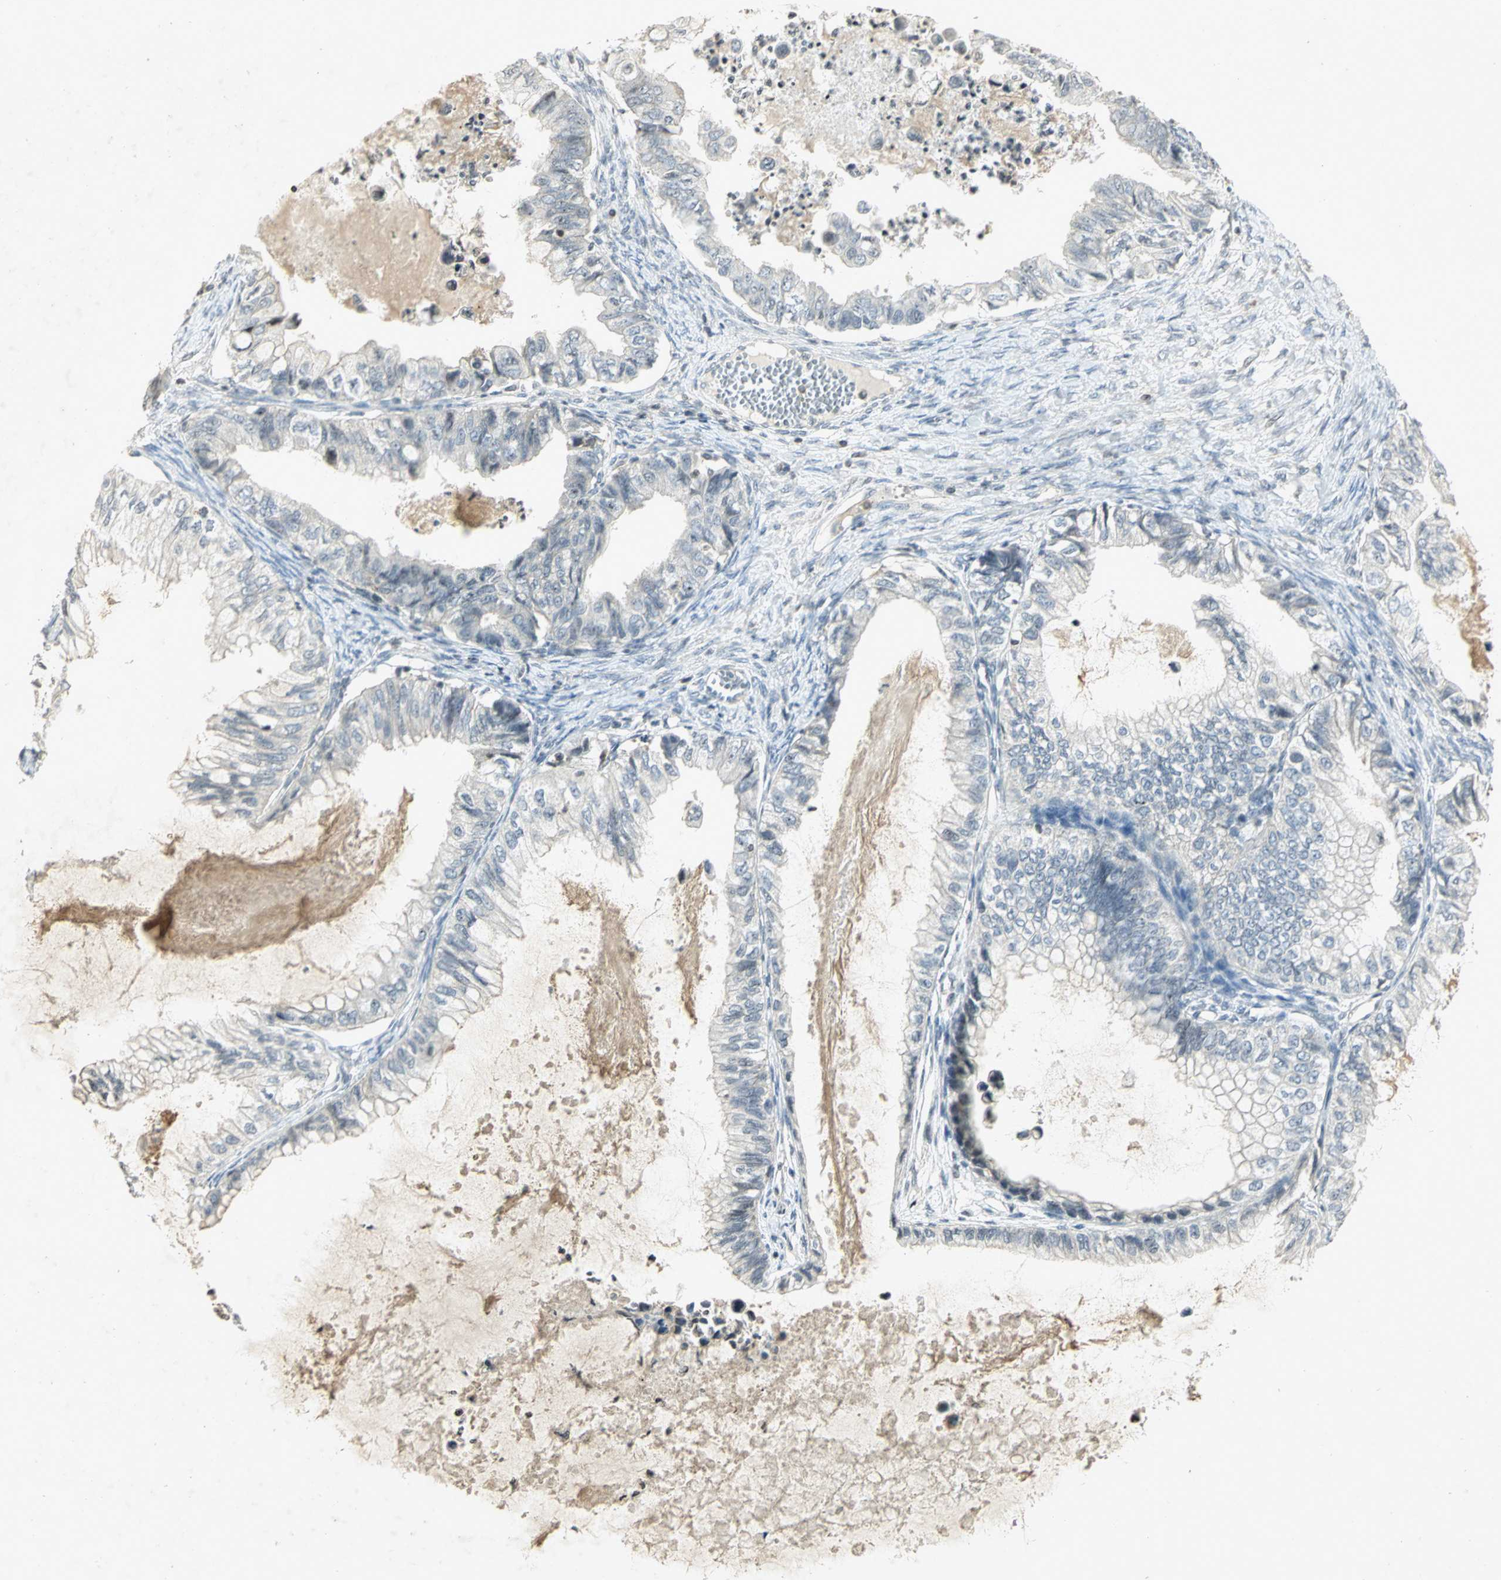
{"staining": {"intensity": "negative", "quantity": "none", "location": "none"}, "tissue": "ovarian cancer", "cell_type": "Tumor cells", "image_type": "cancer", "snomed": [{"axis": "morphology", "description": "Cystadenocarcinoma, mucinous, NOS"}, {"axis": "topography", "description": "Ovary"}], "caption": "There is no significant staining in tumor cells of ovarian cancer (mucinous cystadenocarcinoma).", "gene": "IL16", "patient": {"sex": "female", "age": 80}}